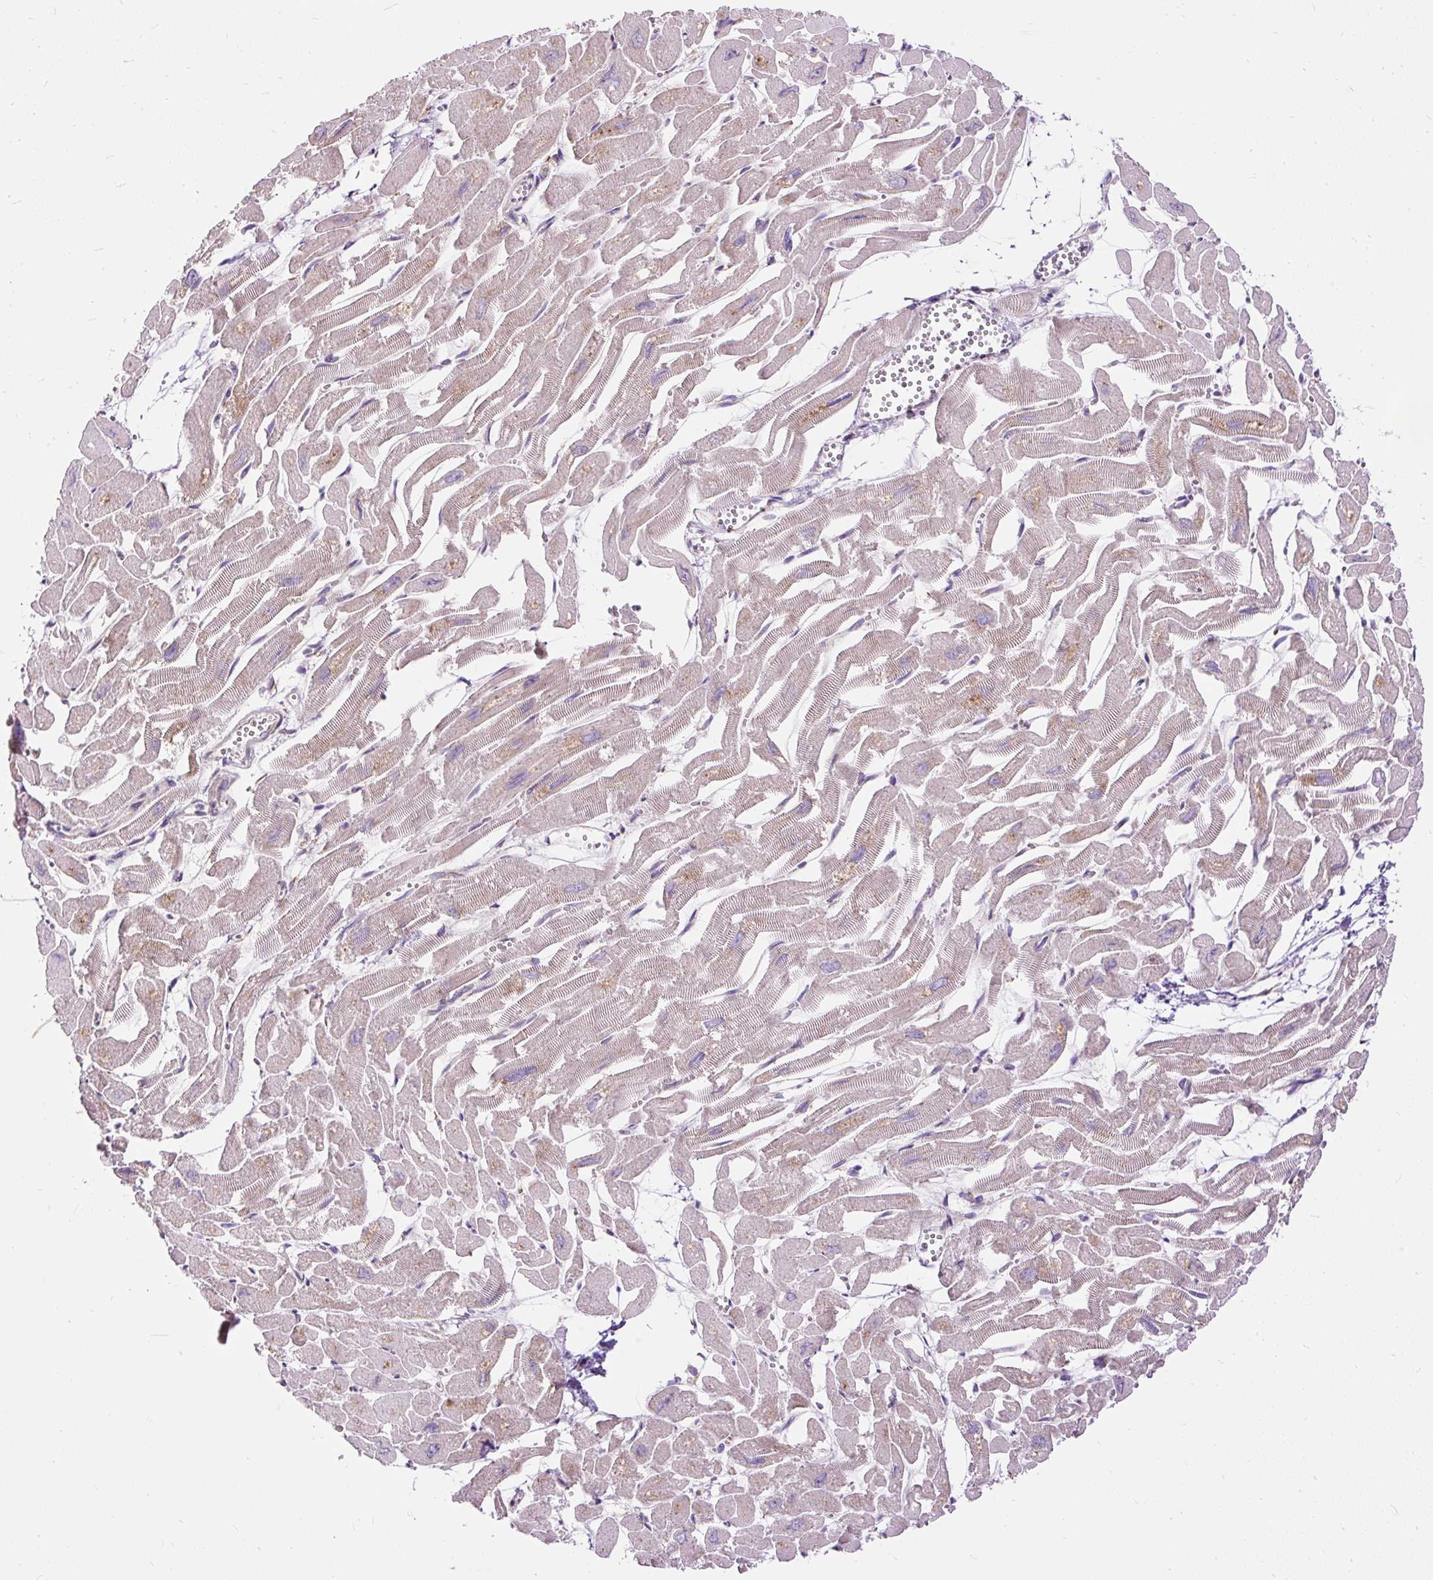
{"staining": {"intensity": "moderate", "quantity": "25%-75%", "location": "cytoplasmic/membranous"}, "tissue": "heart muscle", "cell_type": "Cardiomyocytes", "image_type": "normal", "snomed": [{"axis": "morphology", "description": "Normal tissue, NOS"}, {"axis": "topography", "description": "Heart"}], "caption": "This image displays immunohistochemistry (IHC) staining of unremarkable human heart muscle, with medium moderate cytoplasmic/membranous expression in approximately 25%-75% of cardiomyocytes.", "gene": "RPS5", "patient": {"sex": "male", "age": 54}}